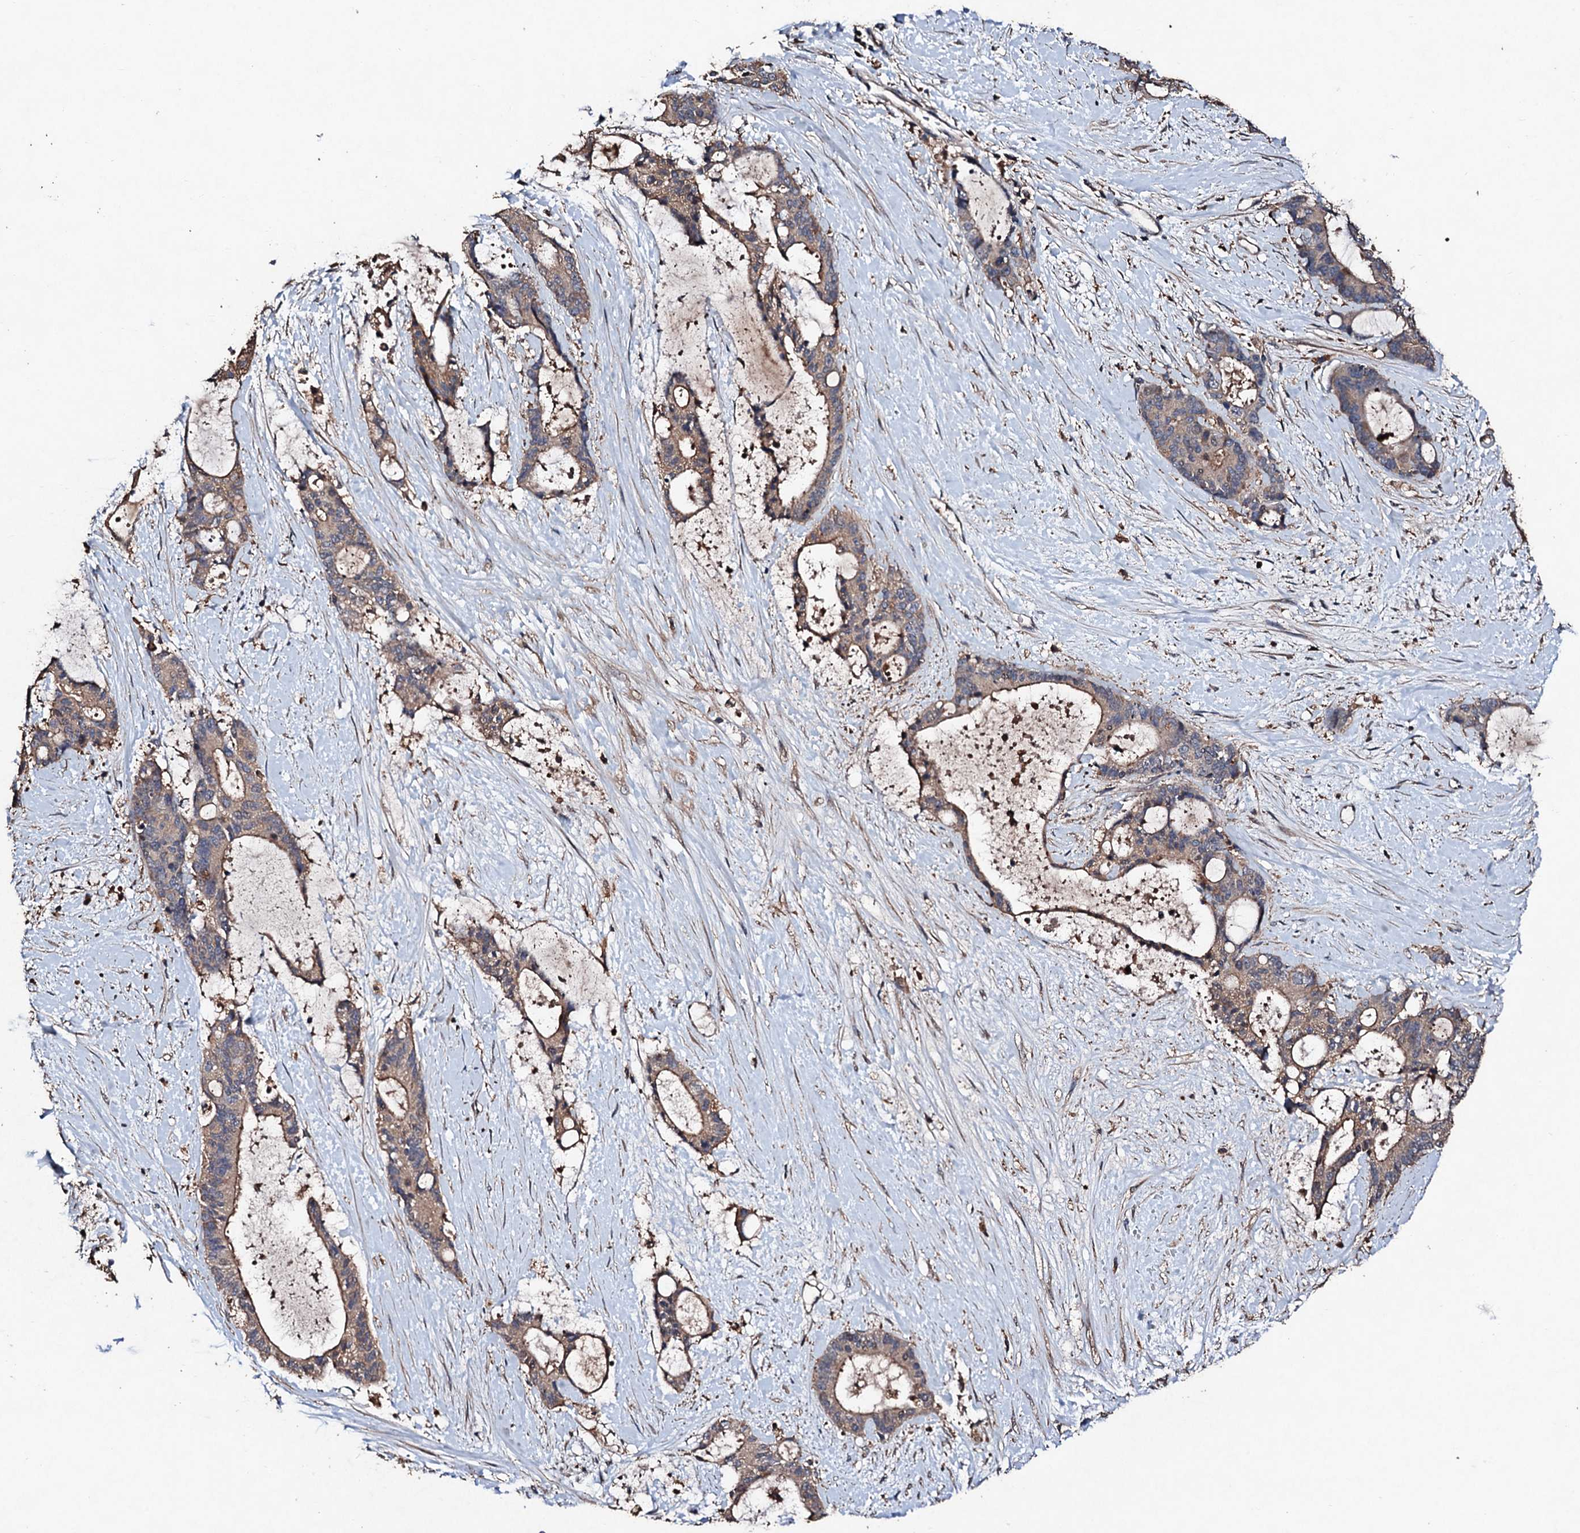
{"staining": {"intensity": "weak", "quantity": ">75%", "location": "cytoplasmic/membranous"}, "tissue": "liver cancer", "cell_type": "Tumor cells", "image_type": "cancer", "snomed": [{"axis": "morphology", "description": "Normal tissue, NOS"}, {"axis": "morphology", "description": "Cholangiocarcinoma"}, {"axis": "topography", "description": "Liver"}, {"axis": "topography", "description": "Peripheral nerve tissue"}], "caption": "This is an image of immunohistochemistry staining of cholangiocarcinoma (liver), which shows weak staining in the cytoplasmic/membranous of tumor cells.", "gene": "KERA", "patient": {"sex": "female", "age": 73}}